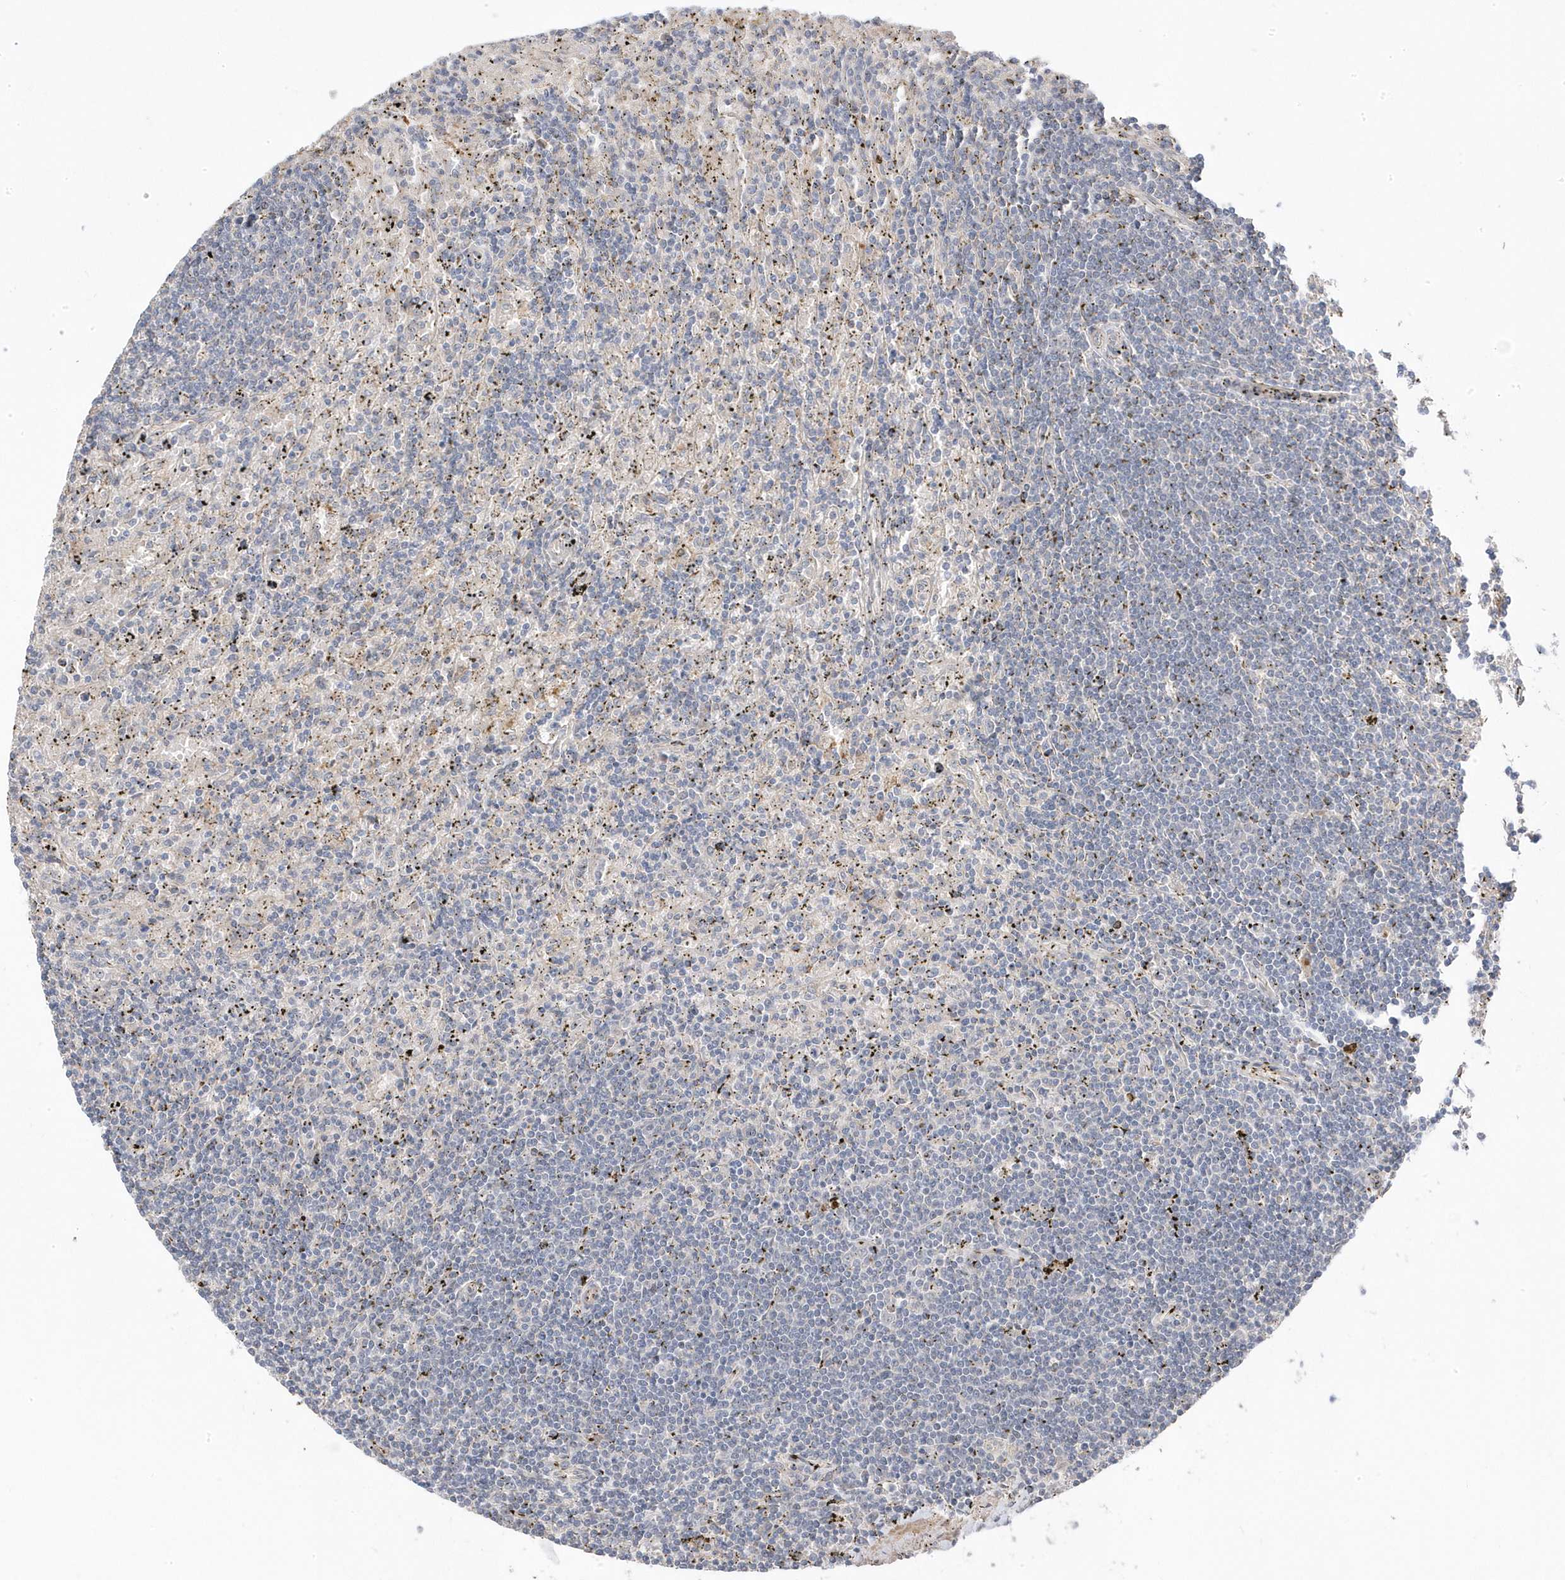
{"staining": {"intensity": "negative", "quantity": "none", "location": "none"}, "tissue": "lymphoma", "cell_type": "Tumor cells", "image_type": "cancer", "snomed": [{"axis": "morphology", "description": "Malignant lymphoma, non-Hodgkin's type, Low grade"}, {"axis": "topography", "description": "Spleen"}], "caption": "Immunohistochemistry of human low-grade malignant lymphoma, non-Hodgkin's type exhibits no positivity in tumor cells.", "gene": "GTPBP6", "patient": {"sex": "male", "age": 76}}